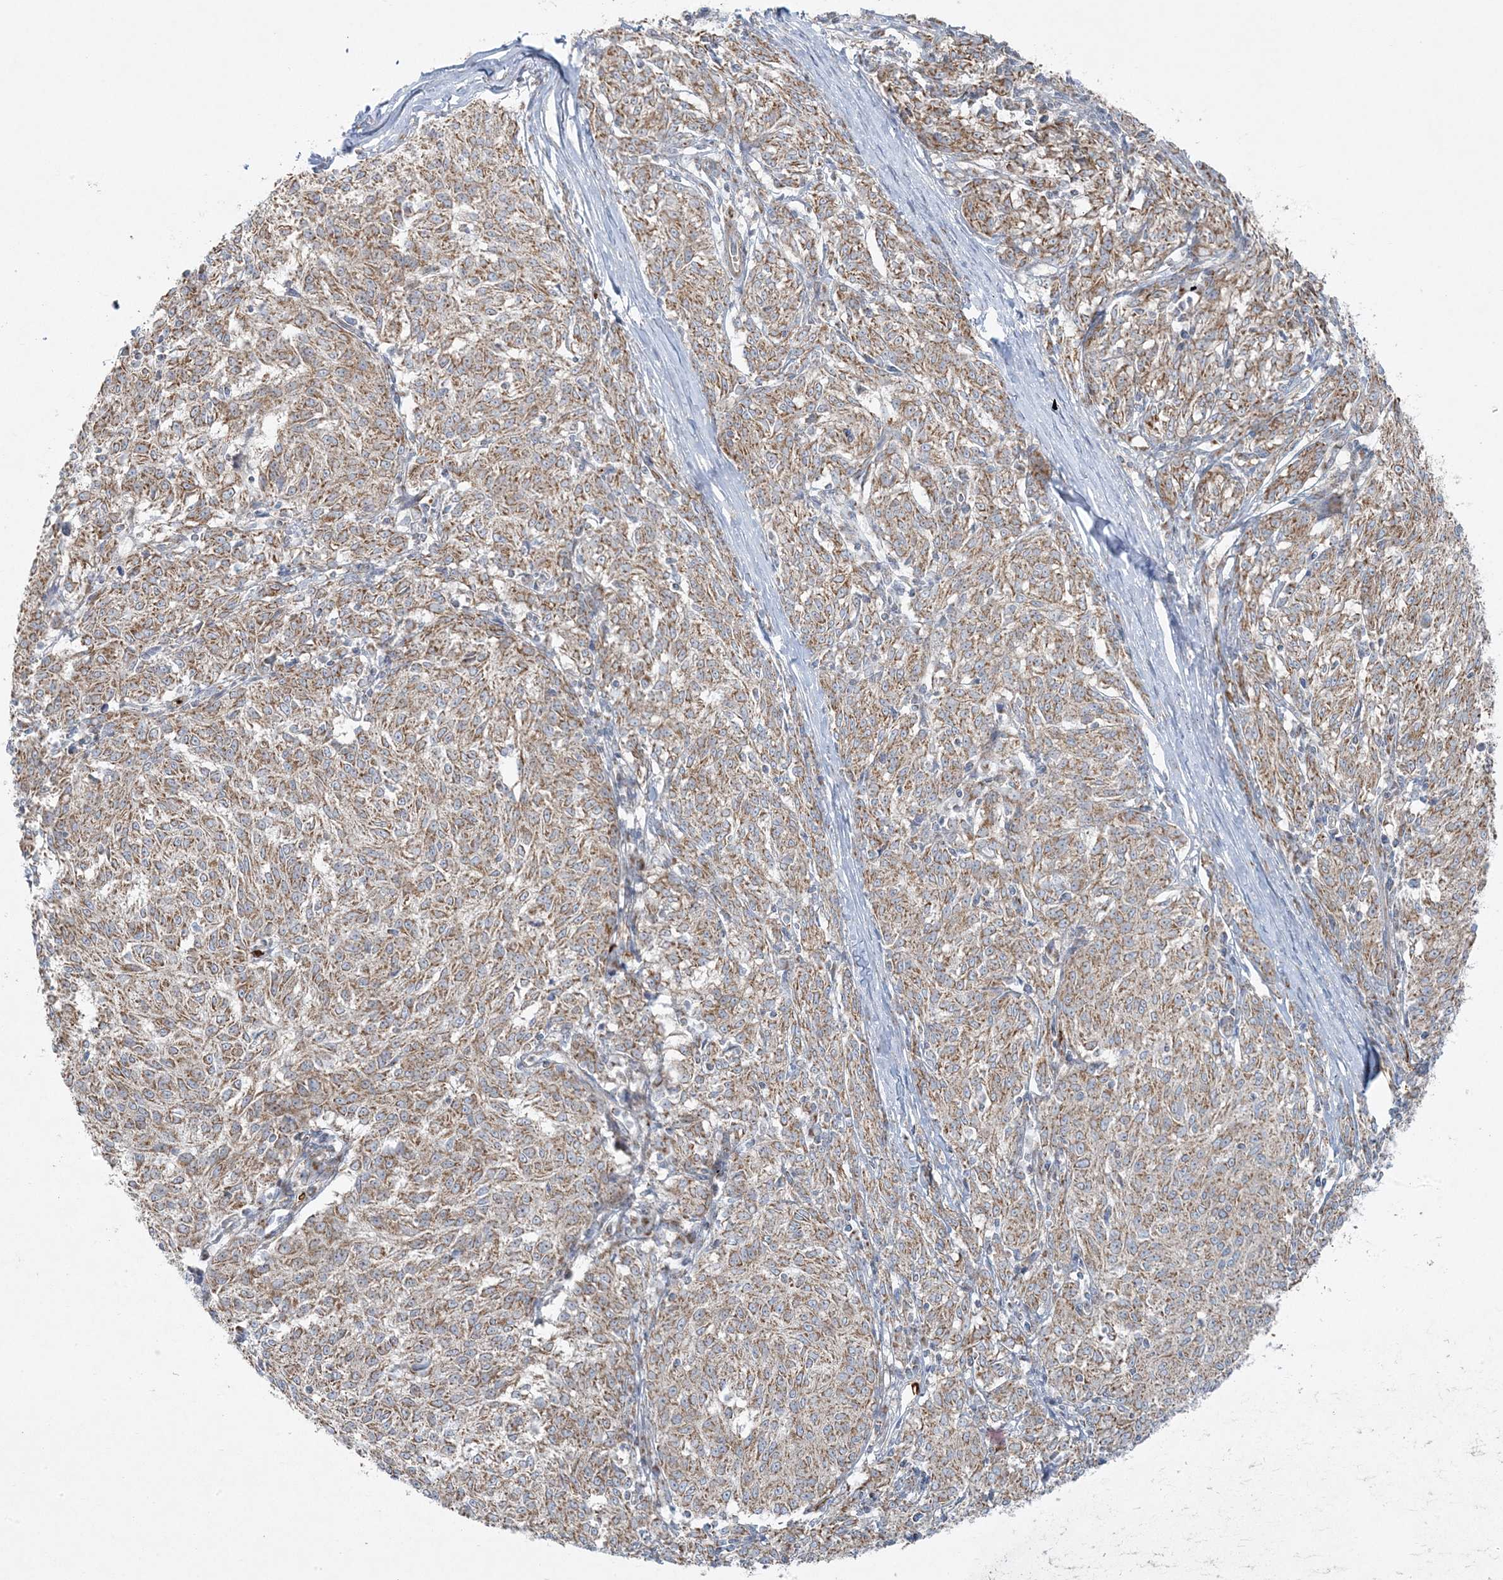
{"staining": {"intensity": "moderate", "quantity": ">75%", "location": "cytoplasmic/membranous"}, "tissue": "melanoma", "cell_type": "Tumor cells", "image_type": "cancer", "snomed": [{"axis": "morphology", "description": "Malignant melanoma, NOS"}, {"axis": "topography", "description": "Skin"}], "caption": "Human malignant melanoma stained with a brown dye demonstrates moderate cytoplasmic/membranous positive expression in about >75% of tumor cells.", "gene": "PIK3R4", "patient": {"sex": "female", "age": 72}}